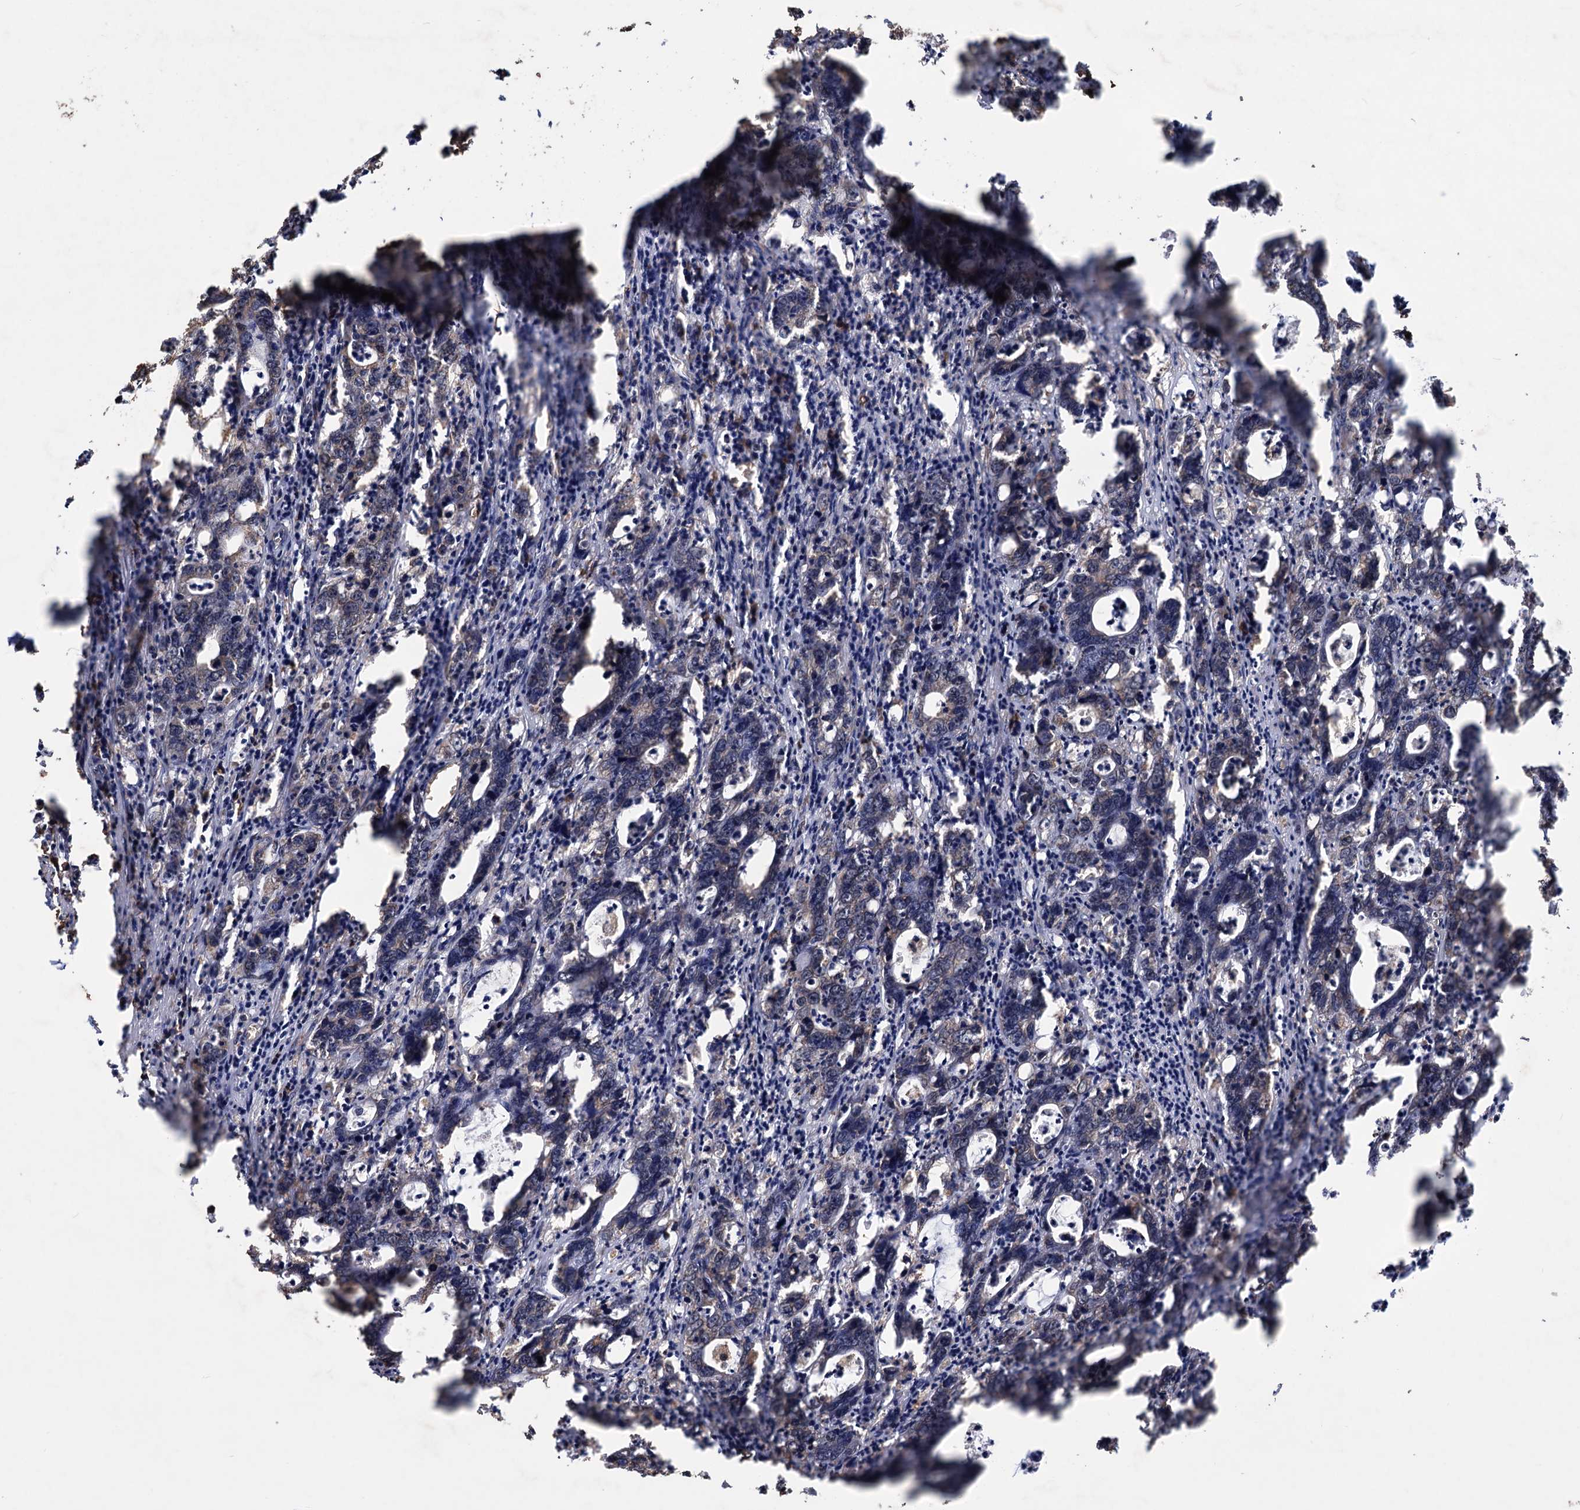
{"staining": {"intensity": "moderate", "quantity": "<25%", "location": "cytoplasmic/membranous"}, "tissue": "colorectal cancer", "cell_type": "Tumor cells", "image_type": "cancer", "snomed": [{"axis": "morphology", "description": "Adenocarcinoma, NOS"}, {"axis": "topography", "description": "Colon"}], "caption": "High-magnification brightfield microscopy of adenocarcinoma (colorectal) stained with DAB (brown) and counterstained with hematoxylin (blue). tumor cells exhibit moderate cytoplasmic/membranous expression is present in about<25% of cells.", "gene": "TBC1D12", "patient": {"sex": "female", "age": 75}}